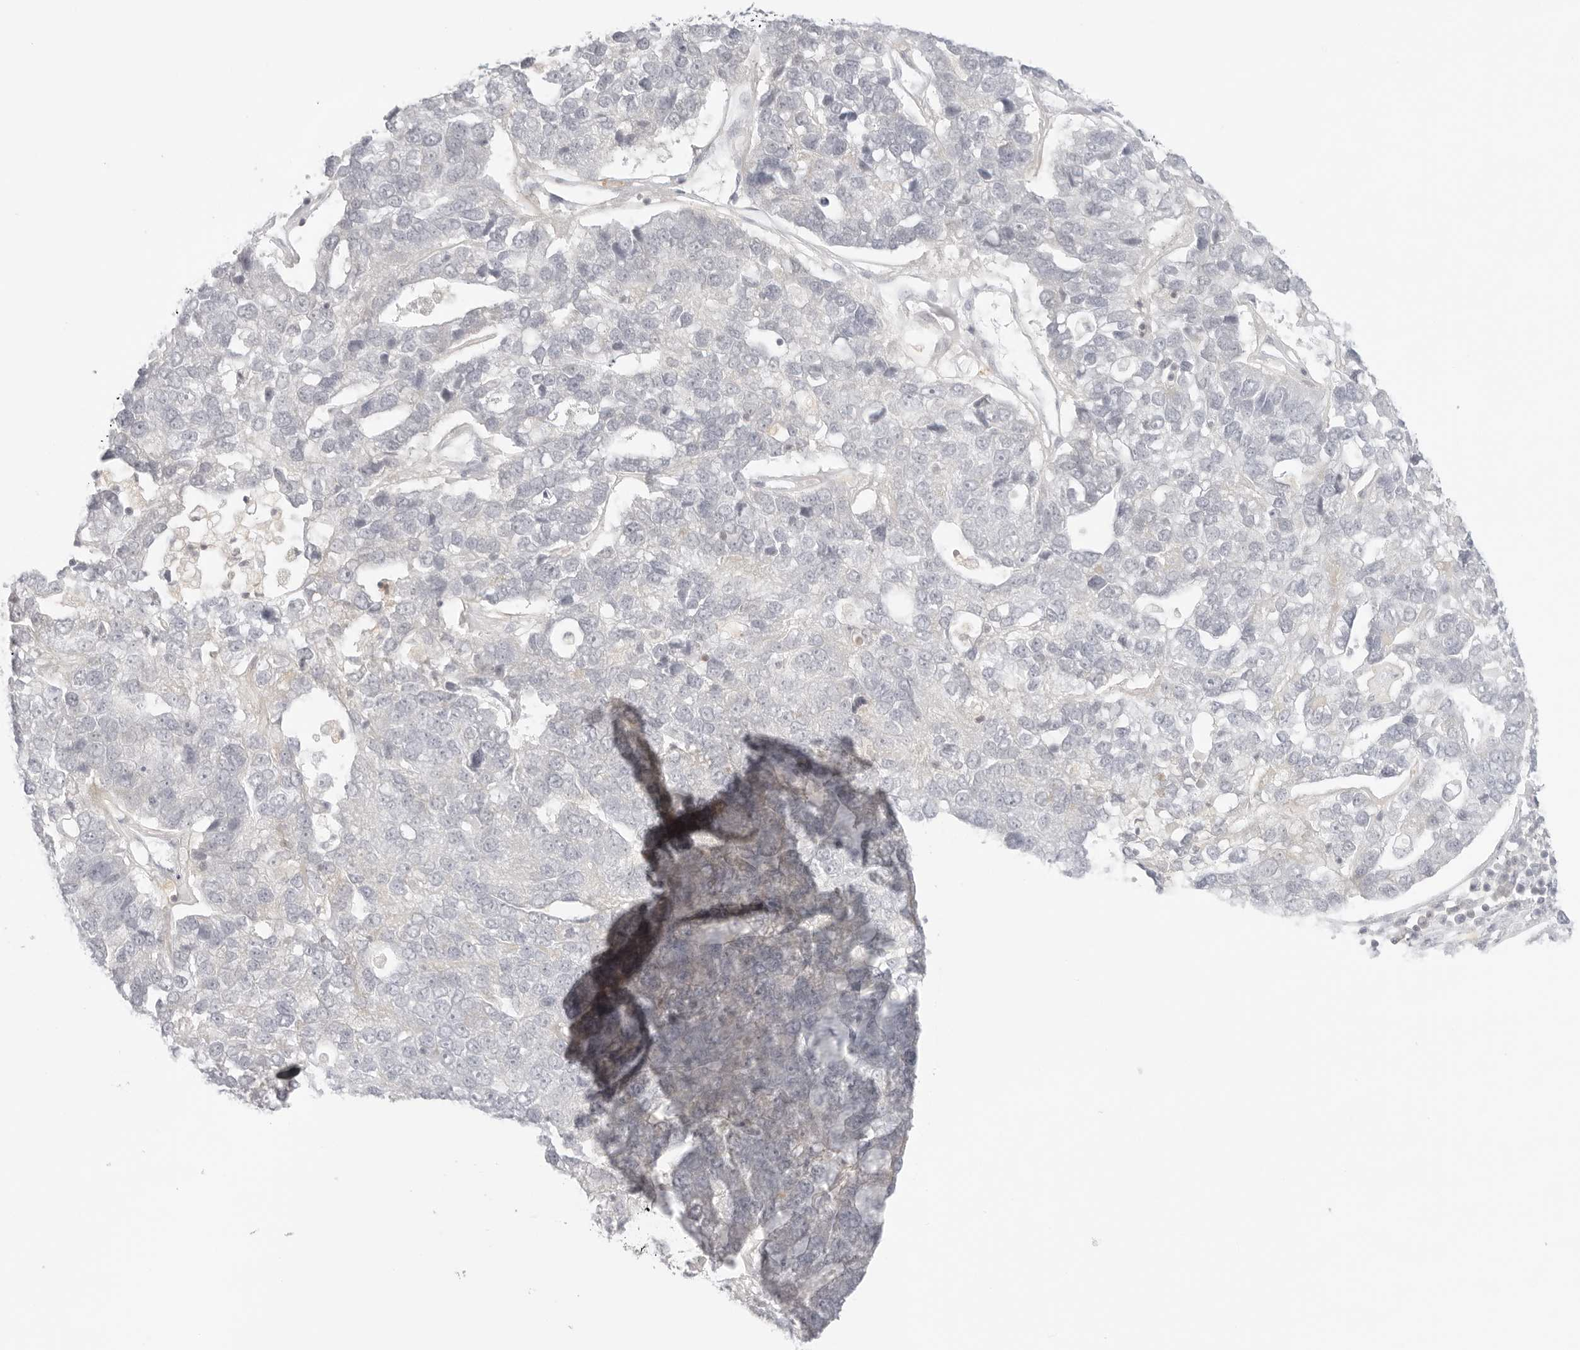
{"staining": {"intensity": "negative", "quantity": "none", "location": "none"}, "tissue": "pancreatic cancer", "cell_type": "Tumor cells", "image_type": "cancer", "snomed": [{"axis": "morphology", "description": "Adenocarcinoma, NOS"}, {"axis": "topography", "description": "Pancreas"}], "caption": "Tumor cells are negative for protein expression in human adenocarcinoma (pancreatic).", "gene": "TNFRSF14", "patient": {"sex": "female", "age": 61}}